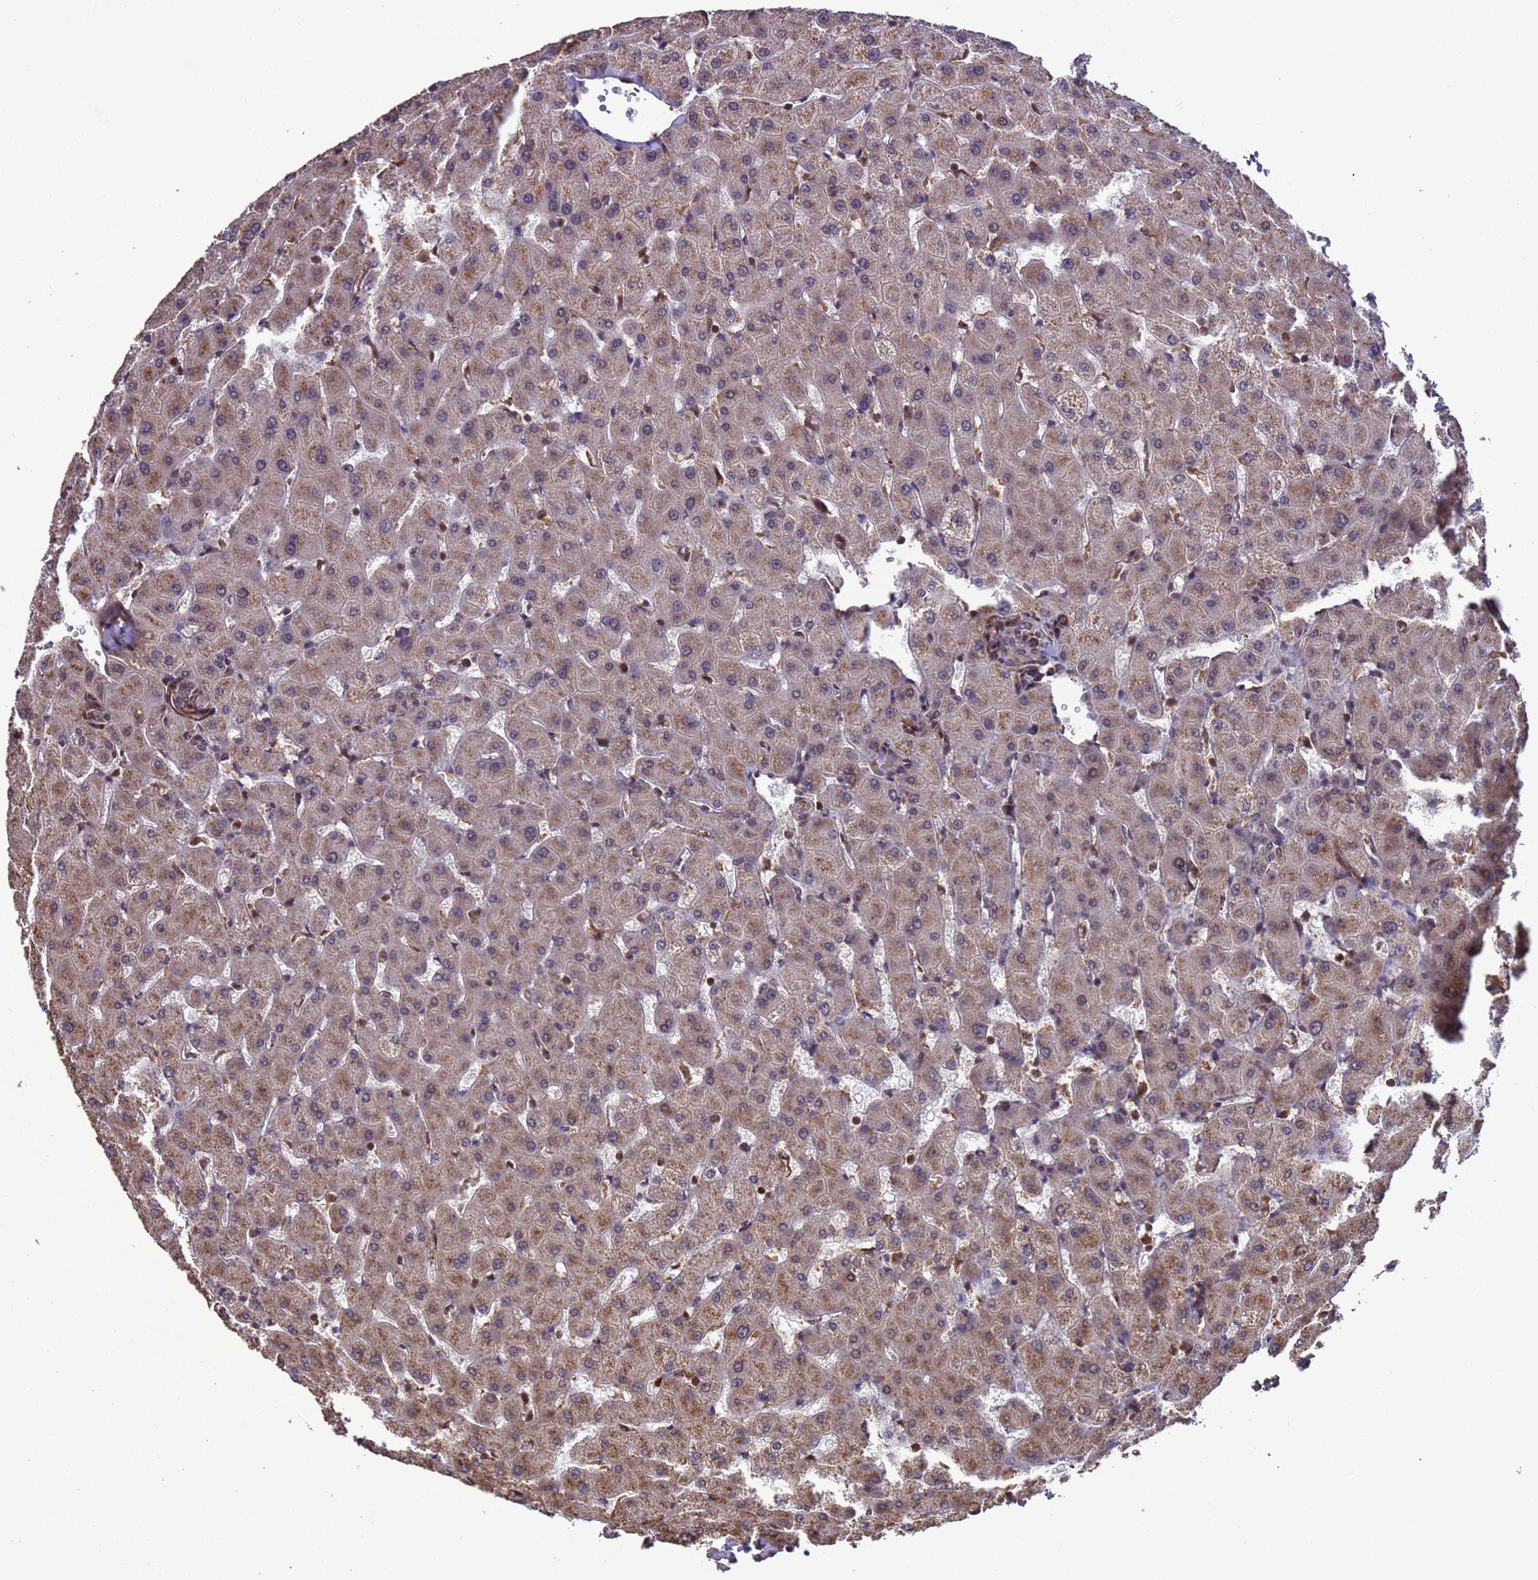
{"staining": {"intensity": "negative", "quantity": "none", "location": "none"}, "tissue": "liver", "cell_type": "Cholangiocytes", "image_type": "normal", "snomed": [{"axis": "morphology", "description": "Normal tissue, NOS"}, {"axis": "topography", "description": "Liver"}], "caption": "Unremarkable liver was stained to show a protein in brown. There is no significant expression in cholangiocytes. Brightfield microscopy of IHC stained with DAB (brown) and hematoxylin (blue), captured at high magnification.", "gene": "VSTM4", "patient": {"sex": "female", "age": 63}}